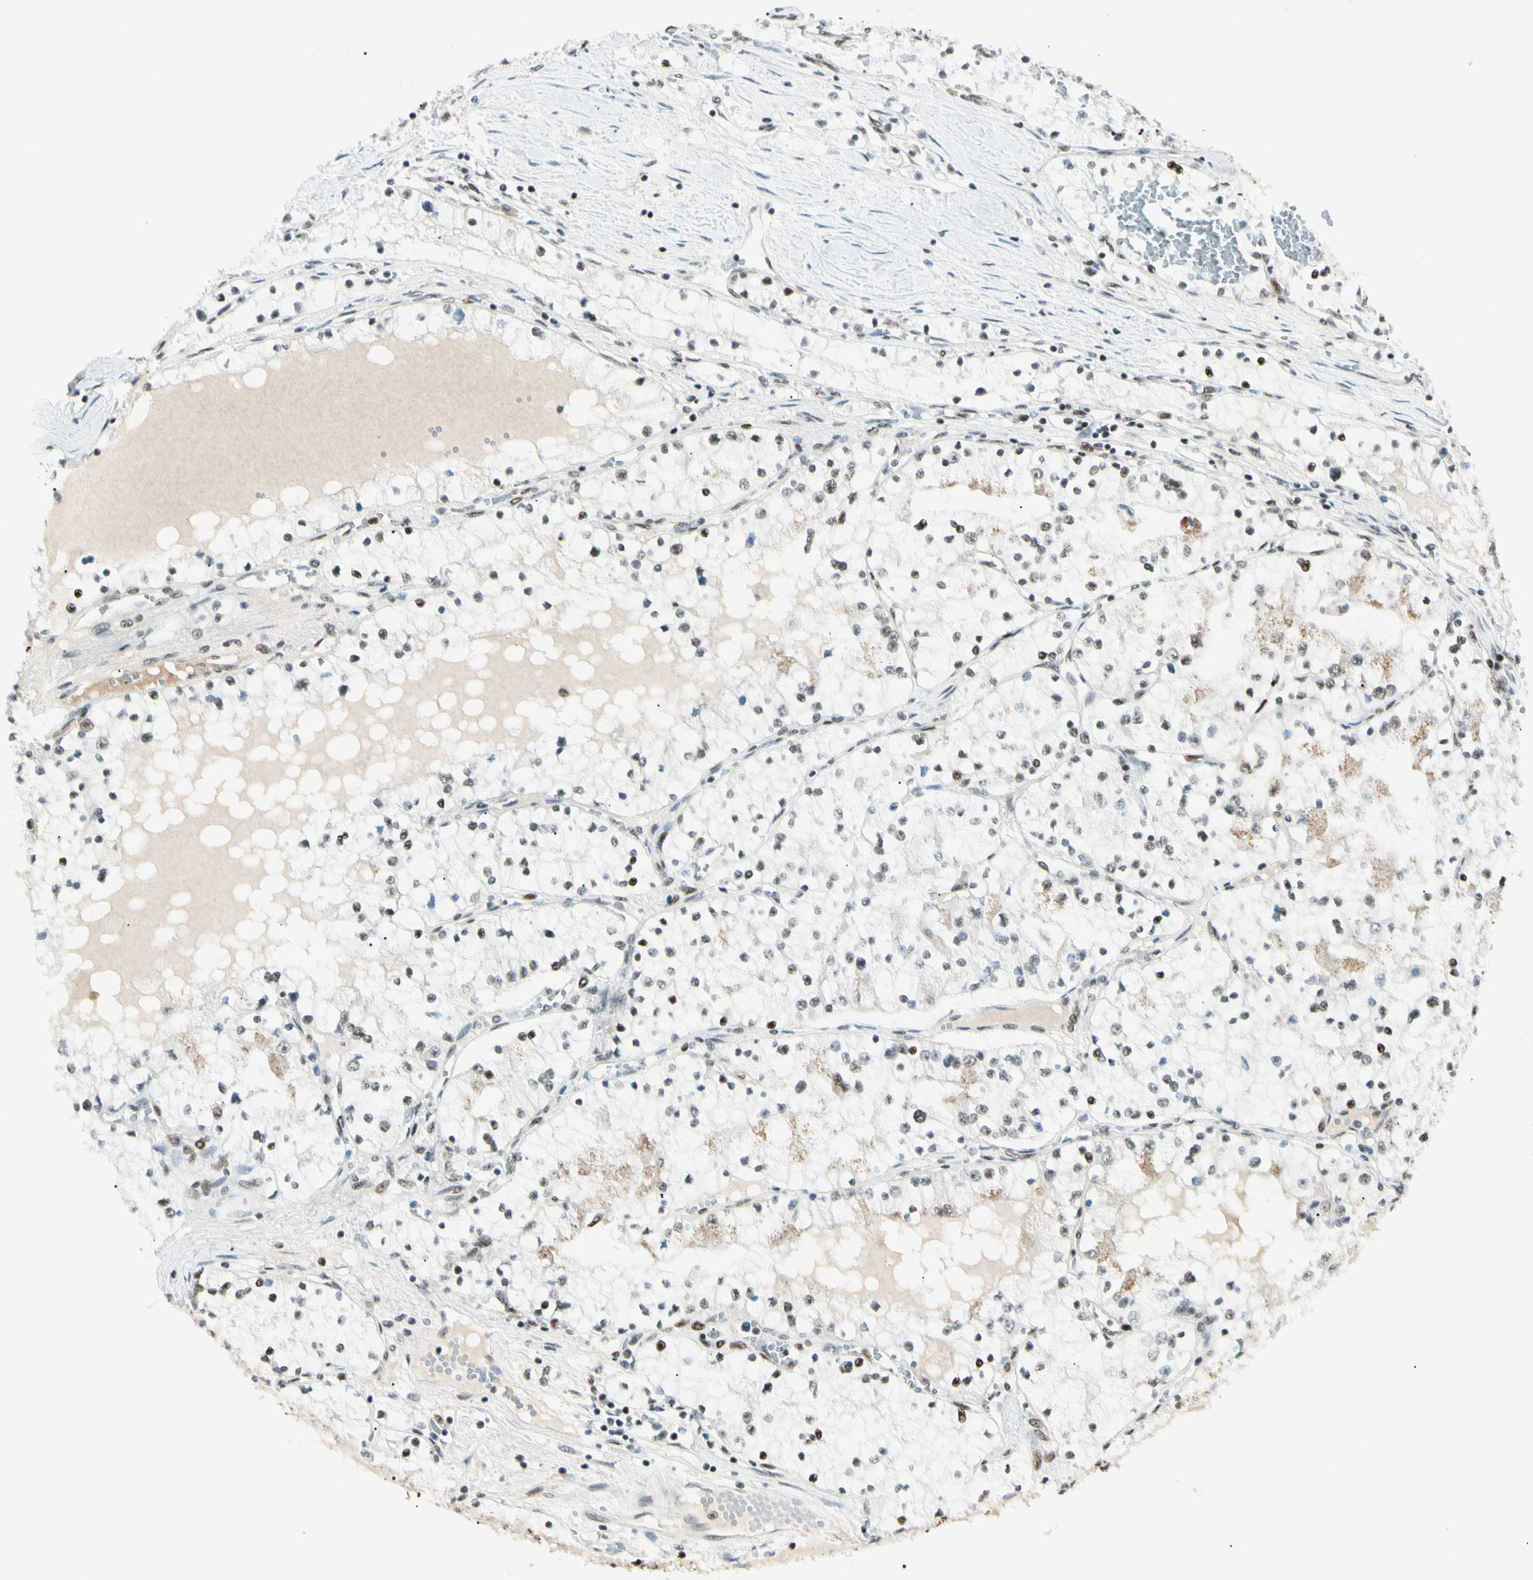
{"staining": {"intensity": "strong", "quantity": "25%-75%", "location": "nuclear"}, "tissue": "renal cancer", "cell_type": "Tumor cells", "image_type": "cancer", "snomed": [{"axis": "morphology", "description": "Adenocarcinoma, NOS"}, {"axis": "topography", "description": "Kidney"}], "caption": "Protein expression analysis of human renal cancer (adenocarcinoma) reveals strong nuclear expression in about 25%-75% of tumor cells.", "gene": "FUS", "patient": {"sex": "male", "age": 68}}